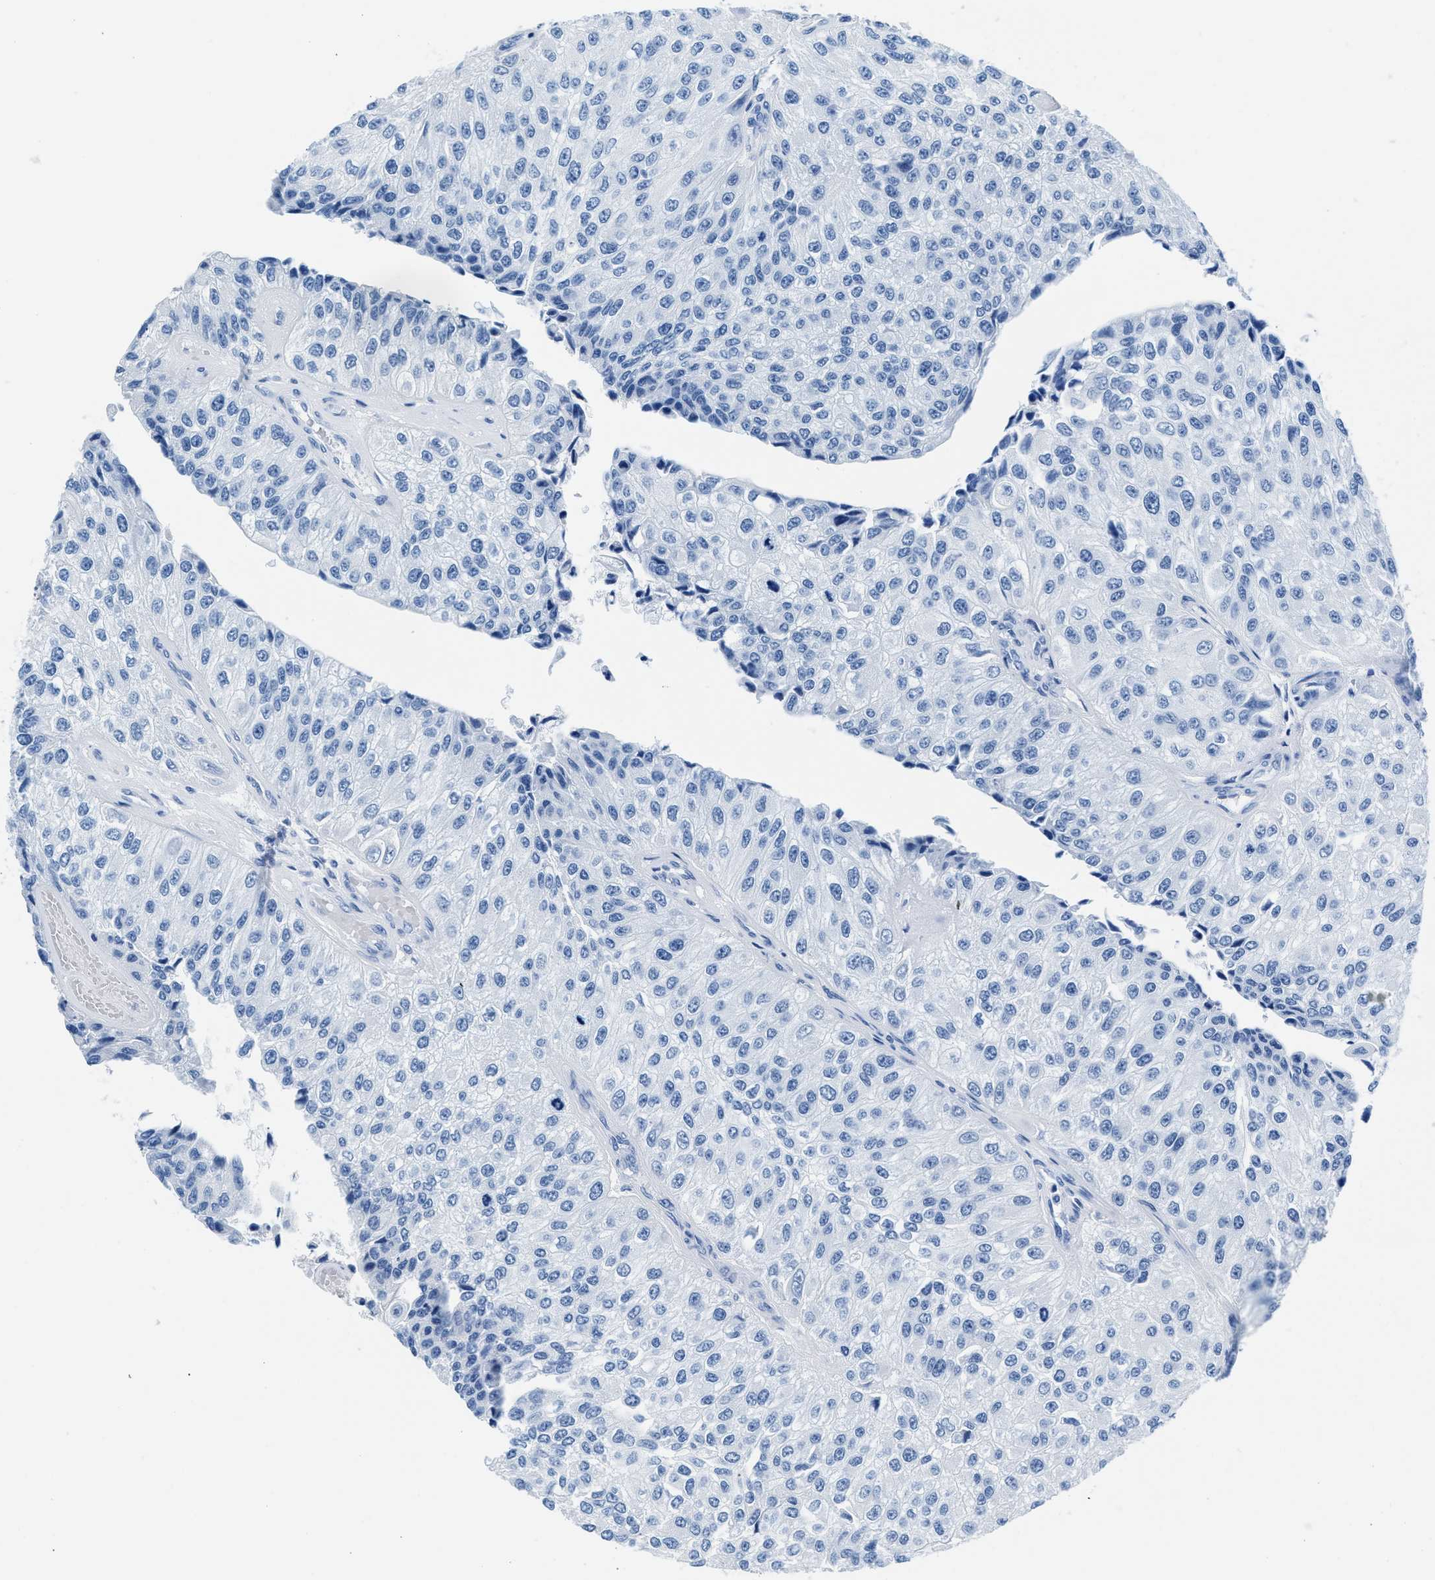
{"staining": {"intensity": "negative", "quantity": "none", "location": "none"}, "tissue": "urothelial cancer", "cell_type": "Tumor cells", "image_type": "cancer", "snomed": [{"axis": "morphology", "description": "Urothelial carcinoma, High grade"}, {"axis": "topography", "description": "Kidney"}, {"axis": "topography", "description": "Urinary bladder"}], "caption": "Protein analysis of high-grade urothelial carcinoma reveals no significant positivity in tumor cells.", "gene": "CPS1", "patient": {"sex": "male", "age": 77}}